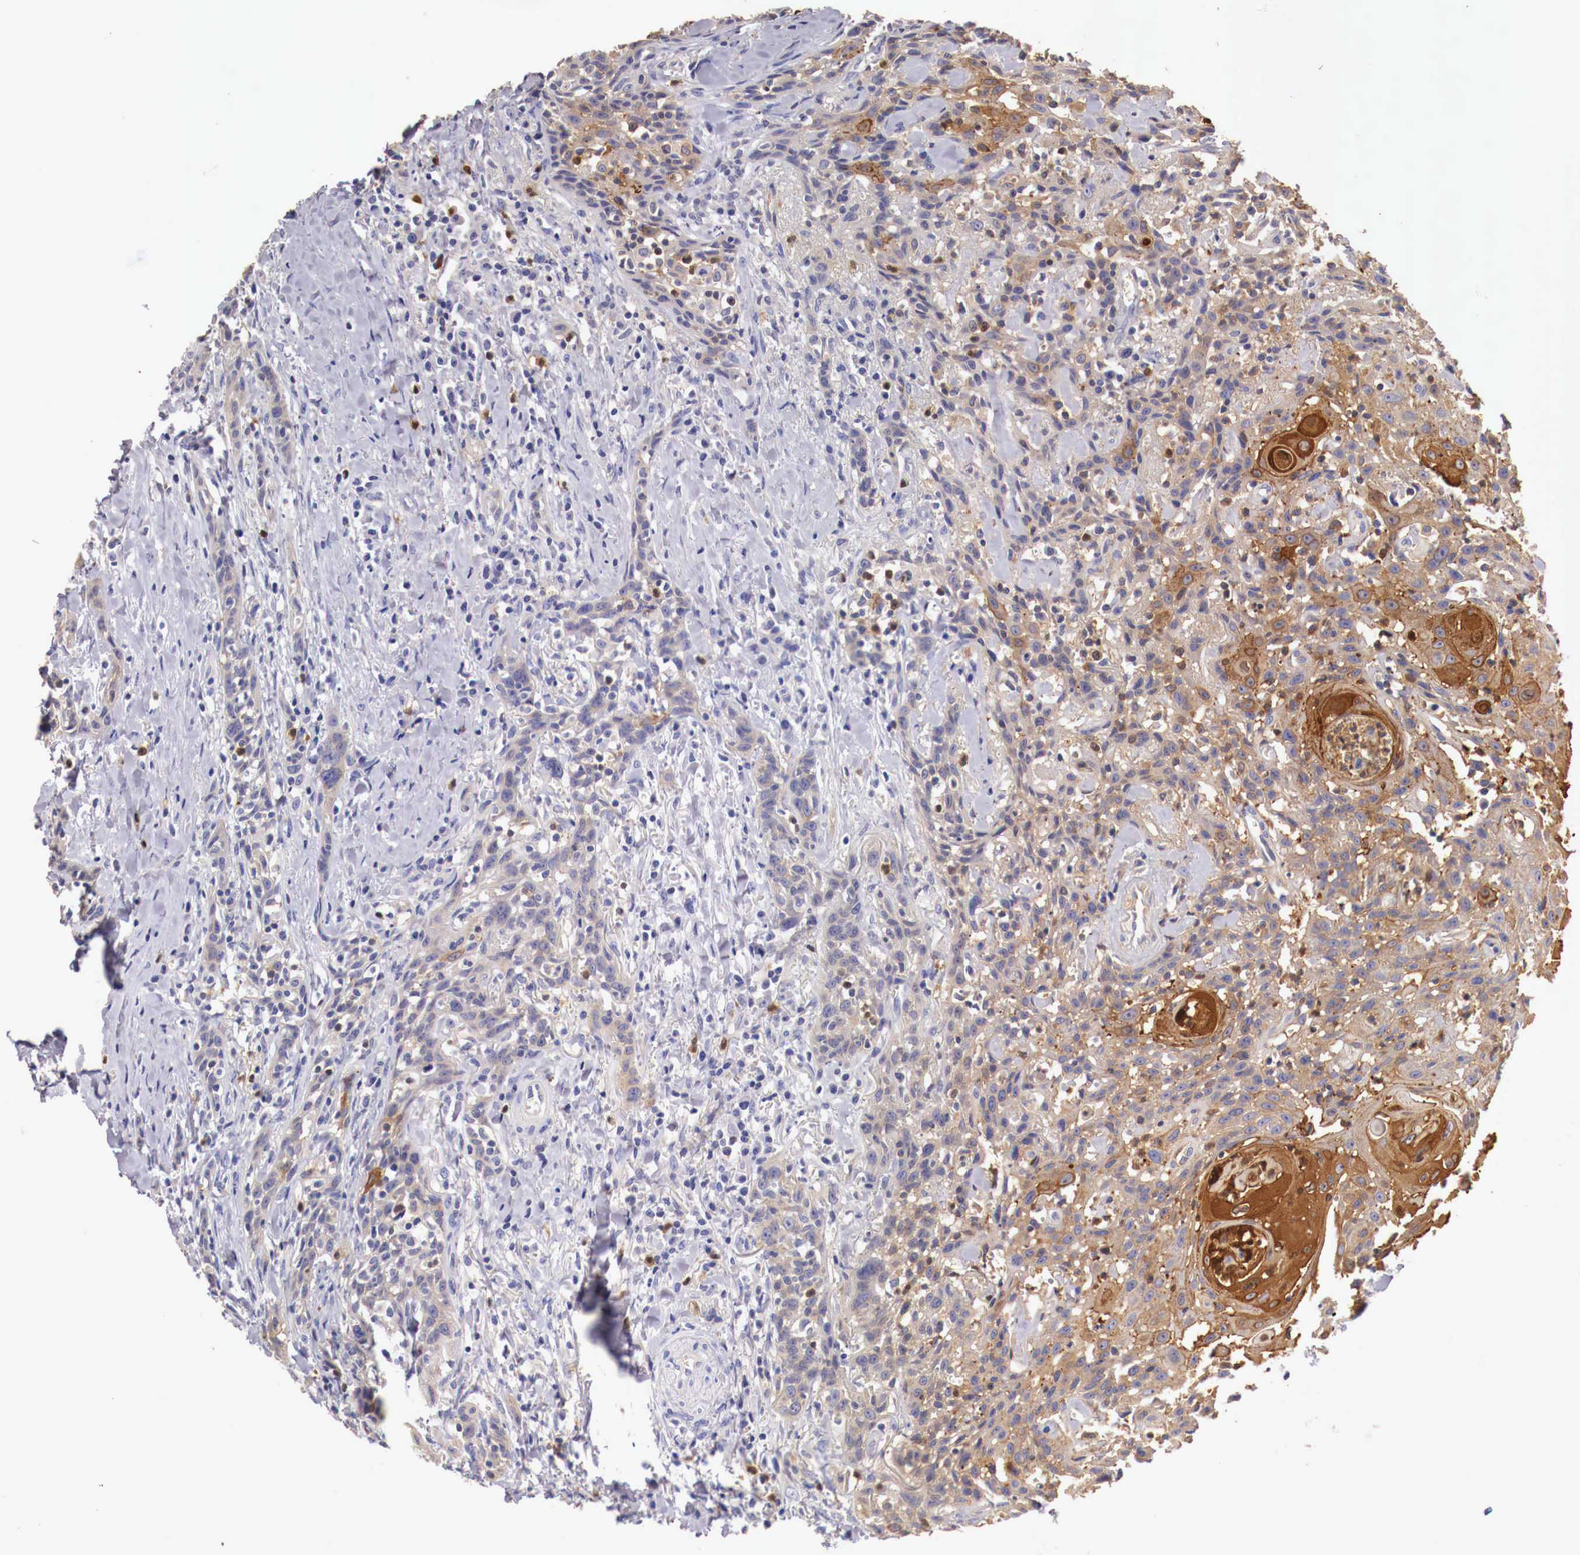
{"staining": {"intensity": "strong", "quantity": "25%-75%", "location": "cytoplasmic/membranous"}, "tissue": "head and neck cancer", "cell_type": "Tumor cells", "image_type": "cancer", "snomed": [{"axis": "morphology", "description": "Squamous cell carcinoma, NOS"}, {"axis": "topography", "description": "Oral tissue"}, {"axis": "topography", "description": "Head-Neck"}], "caption": "Immunohistochemical staining of head and neck squamous cell carcinoma displays high levels of strong cytoplasmic/membranous expression in about 25%-75% of tumor cells.", "gene": "PITPNA", "patient": {"sex": "female", "age": 82}}